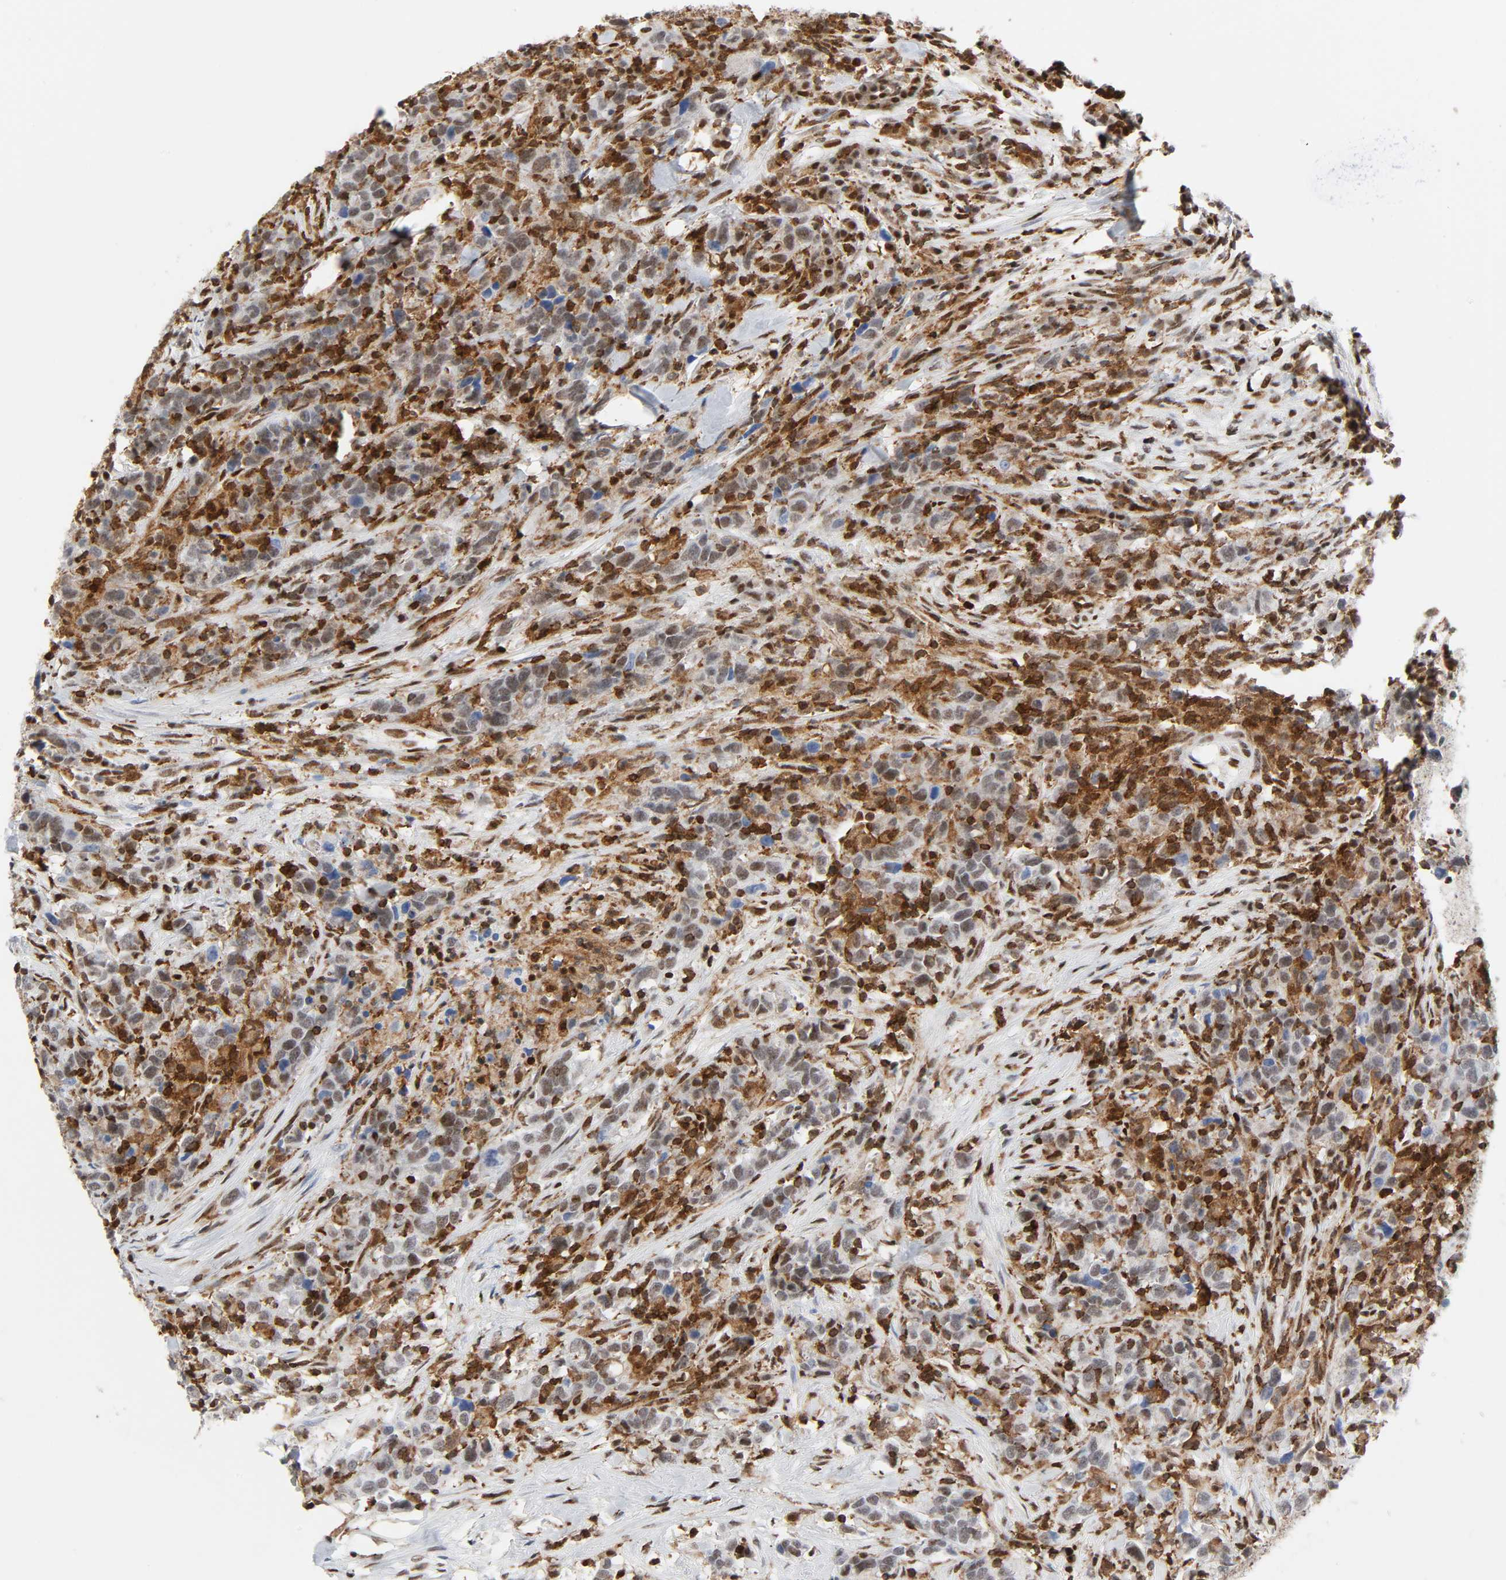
{"staining": {"intensity": "moderate", "quantity": ">75%", "location": "nuclear"}, "tissue": "urothelial cancer", "cell_type": "Tumor cells", "image_type": "cancer", "snomed": [{"axis": "morphology", "description": "Urothelial carcinoma, High grade"}, {"axis": "topography", "description": "Urinary bladder"}], "caption": "This histopathology image exhibits immunohistochemistry staining of human urothelial cancer, with medium moderate nuclear staining in approximately >75% of tumor cells.", "gene": "WAS", "patient": {"sex": "male", "age": 61}}